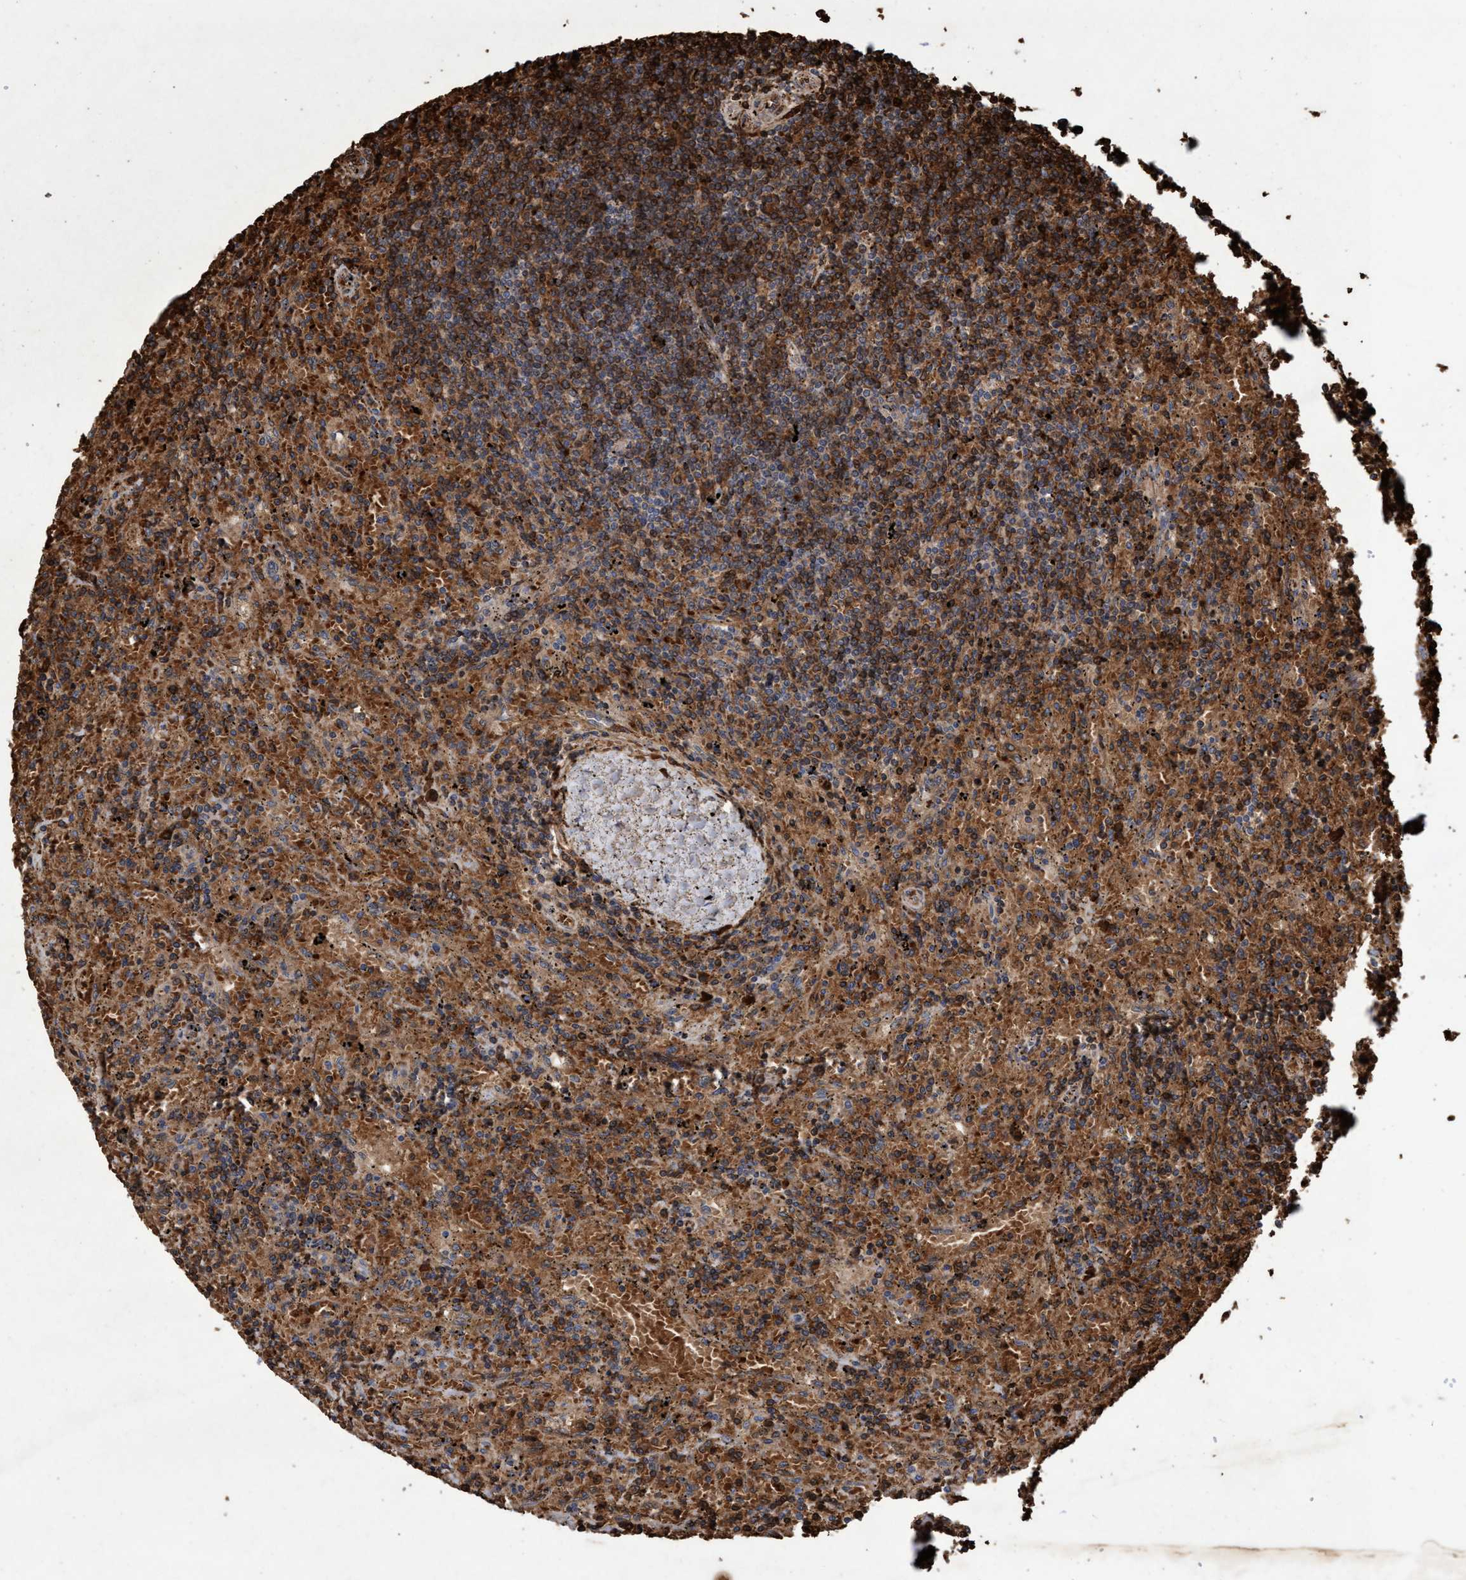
{"staining": {"intensity": "moderate", "quantity": ">75%", "location": "cytoplasmic/membranous"}, "tissue": "lymphoma", "cell_type": "Tumor cells", "image_type": "cancer", "snomed": [{"axis": "morphology", "description": "Malignant lymphoma, non-Hodgkin's type, Low grade"}, {"axis": "topography", "description": "Spleen"}], "caption": "An immunohistochemistry photomicrograph of tumor tissue is shown. Protein staining in brown shows moderate cytoplasmic/membranous positivity in low-grade malignant lymphoma, non-Hodgkin's type within tumor cells. Using DAB (brown) and hematoxylin (blue) stains, captured at high magnification using brightfield microscopy.", "gene": "CHMP6", "patient": {"sex": "male", "age": 76}}